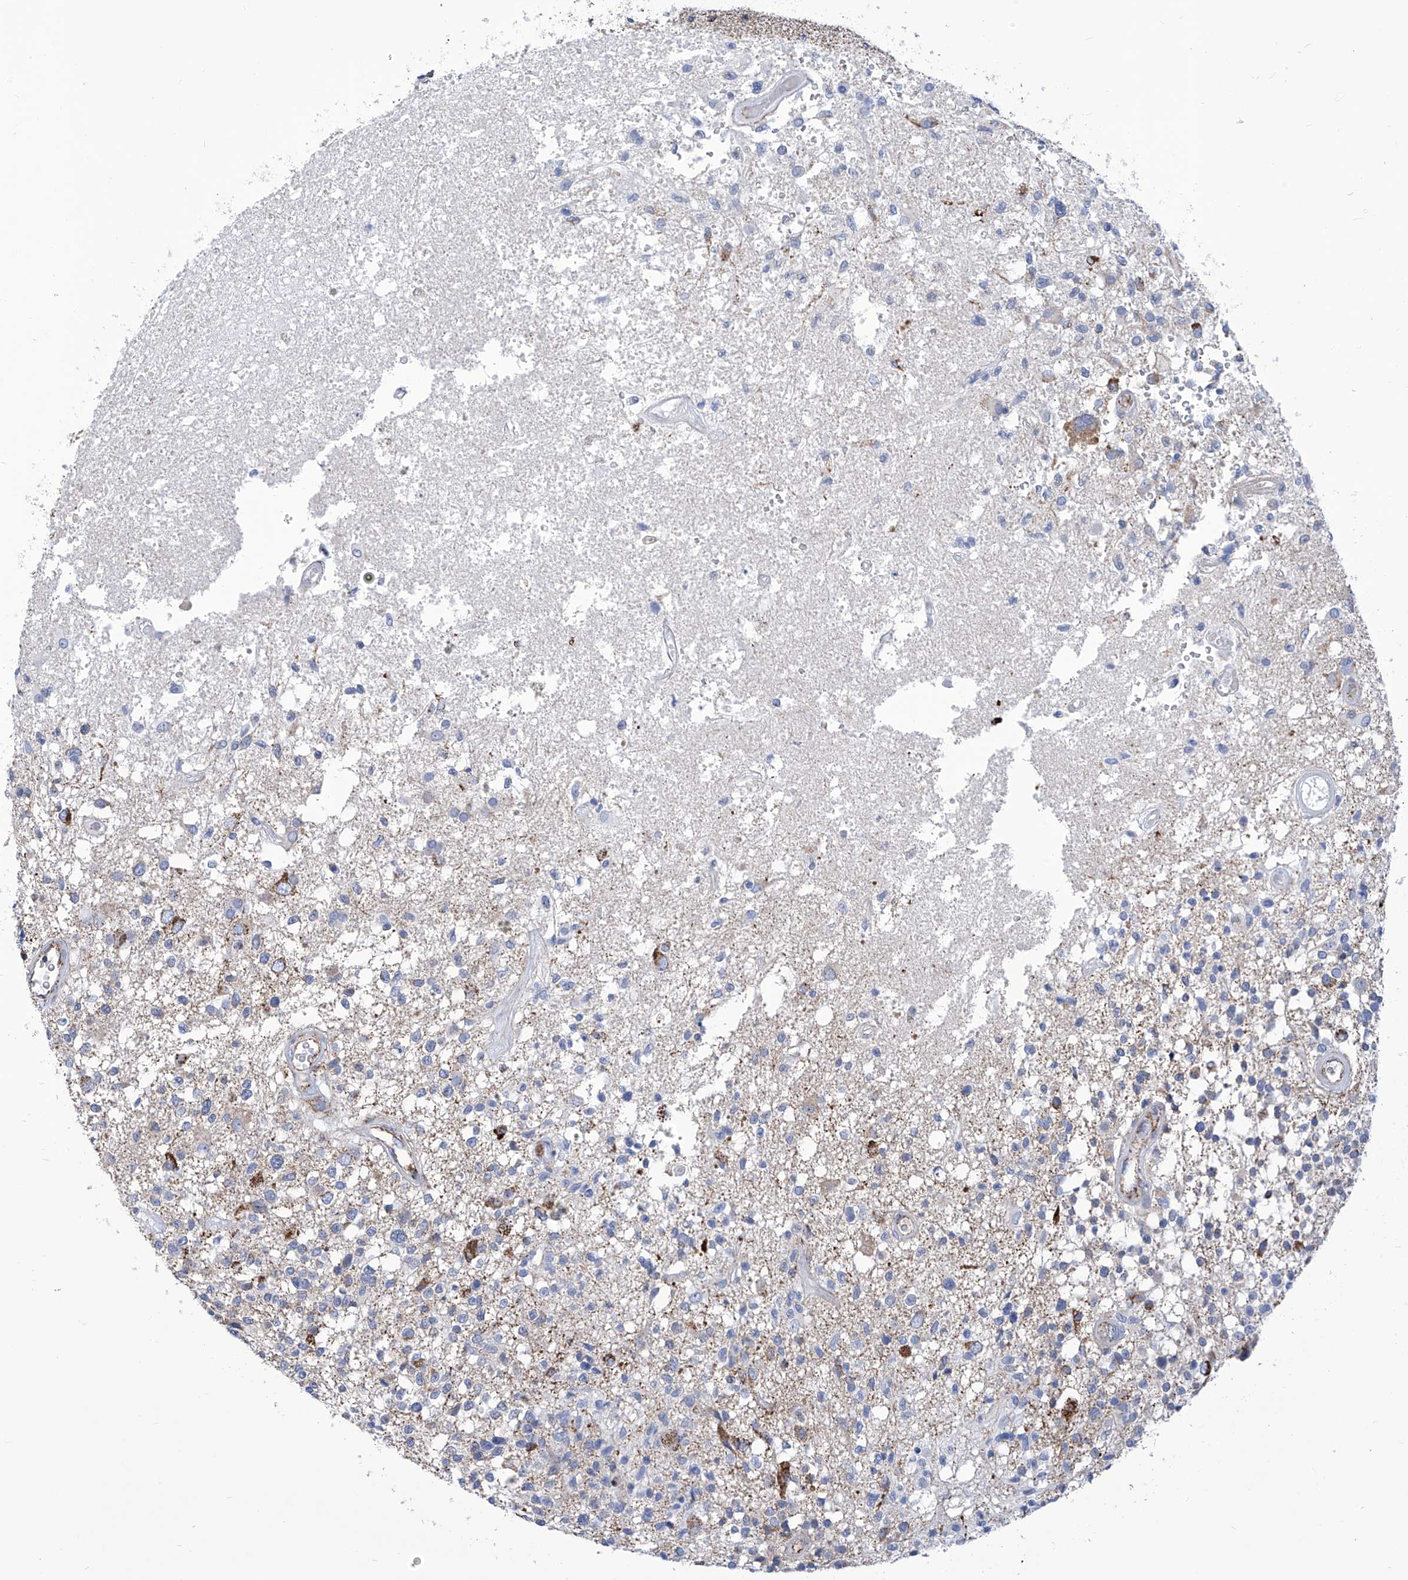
{"staining": {"intensity": "negative", "quantity": "none", "location": "none"}, "tissue": "glioma", "cell_type": "Tumor cells", "image_type": "cancer", "snomed": [{"axis": "morphology", "description": "Glioma, malignant, High grade"}, {"axis": "morphology", "description": "Glioblastoma, NOS"}, {"axis": "topography", "description": "Brain"}], "caption": "This is an immunohistochemistry micrograph of human glioma. There is no staining in tumor cells.", "gene": "SRBD1", "patient": {"sex": "male", "age": 60}}